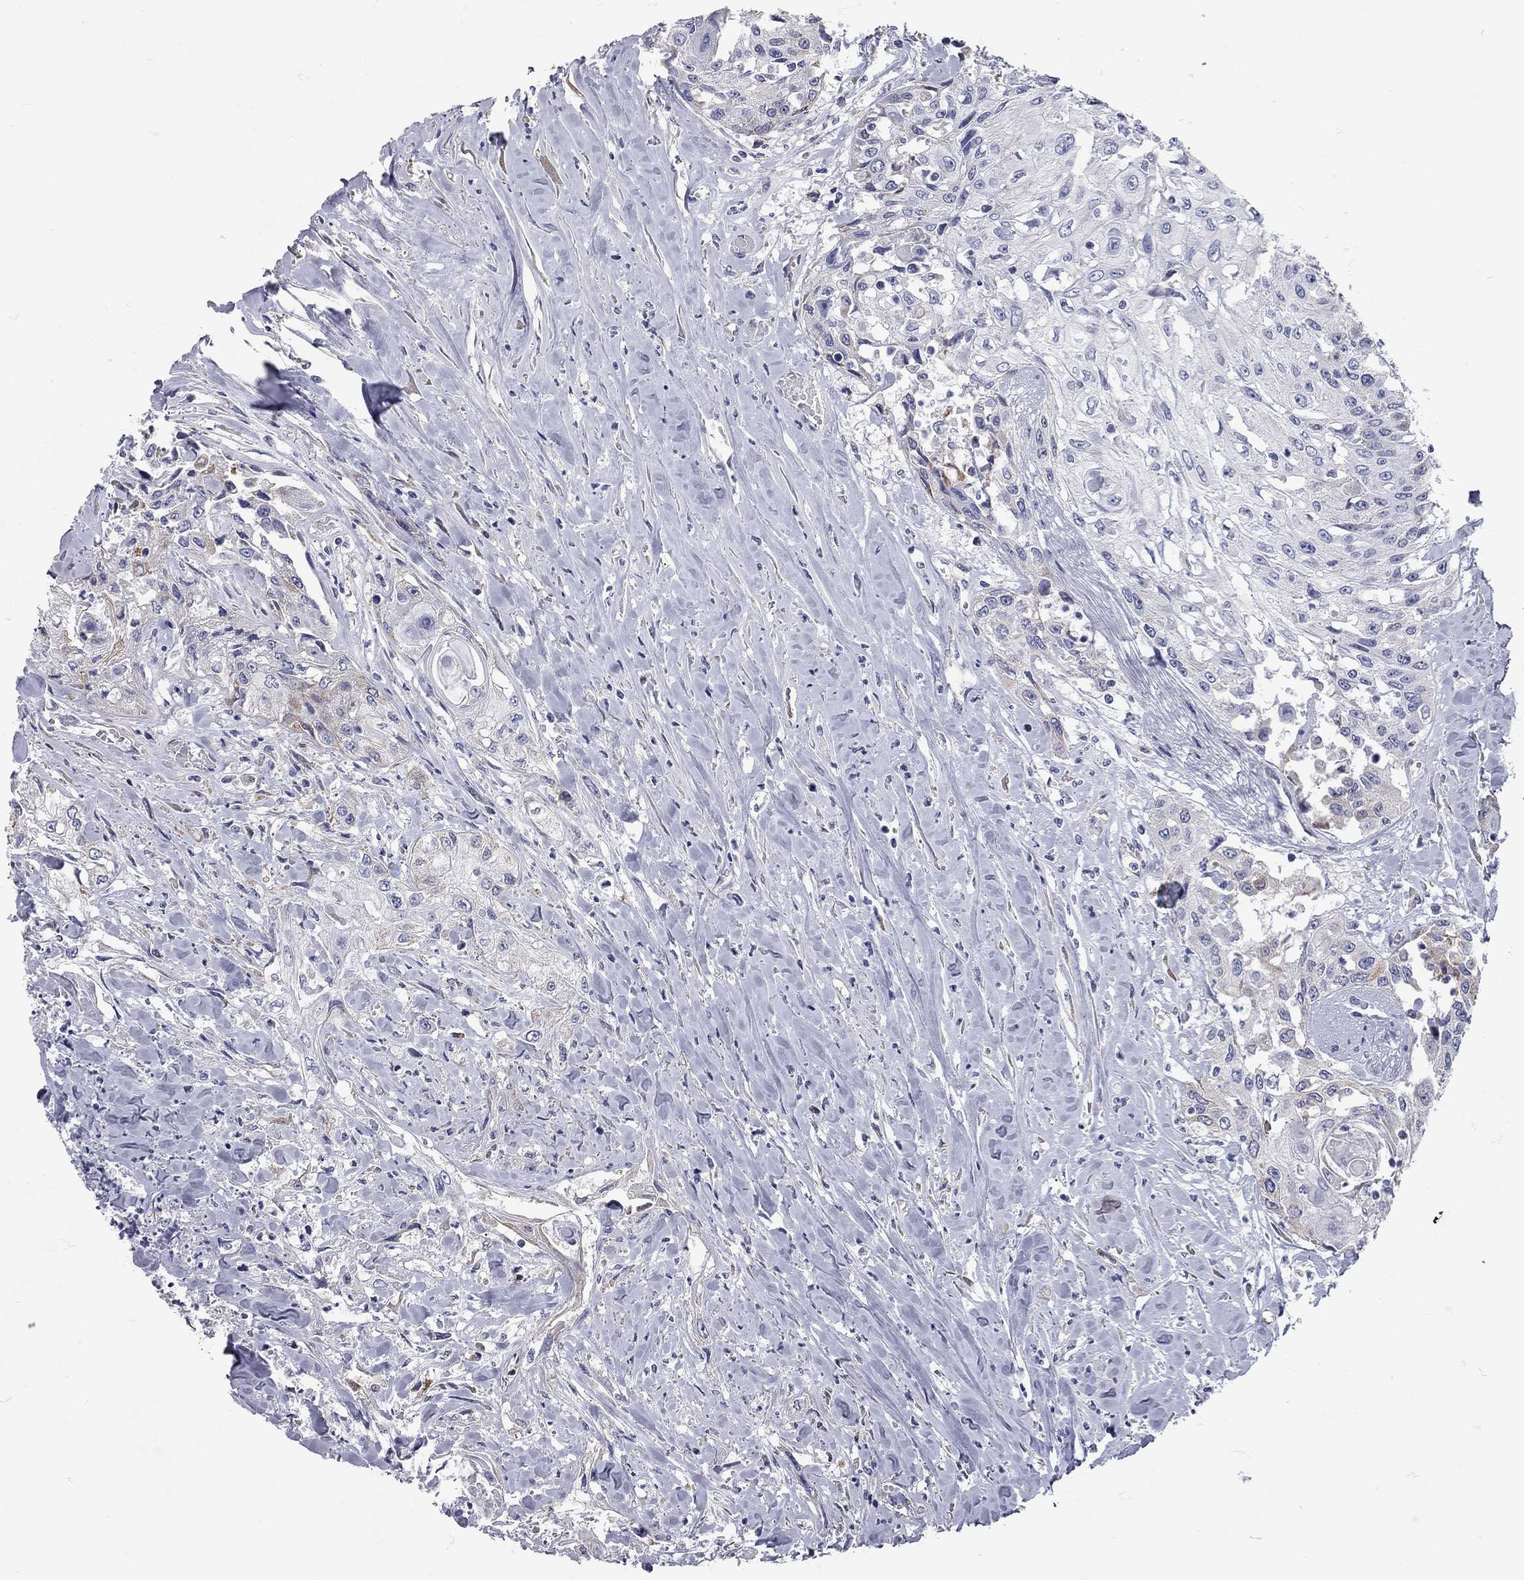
{"staining": {"intensity": "negative", "quantity": "none", "location": "none"}, "tissue": "head and neck cancer", "cell_type": "Tumor cells", "image_type": "cancer", "snomed": [{"axis": "morphology", "description": "Normal tissue, NOS"}, {"axis": "morphology", "description": "Squamous cell carcinoma, NOS"}, {"axis": "topography", "description": "Oral tissue"}, {"axis": "topography", "description": "Peripheral nerve tissue"}, {"axis": "topography", "description": "Head-Neck"}], "caption": "A histopathology image of human head and neck squamous cell carcinoma is negative for staining in tumor cells.", "gene": "XAGE2", "patient": {"sex": "female", "age": 59}}